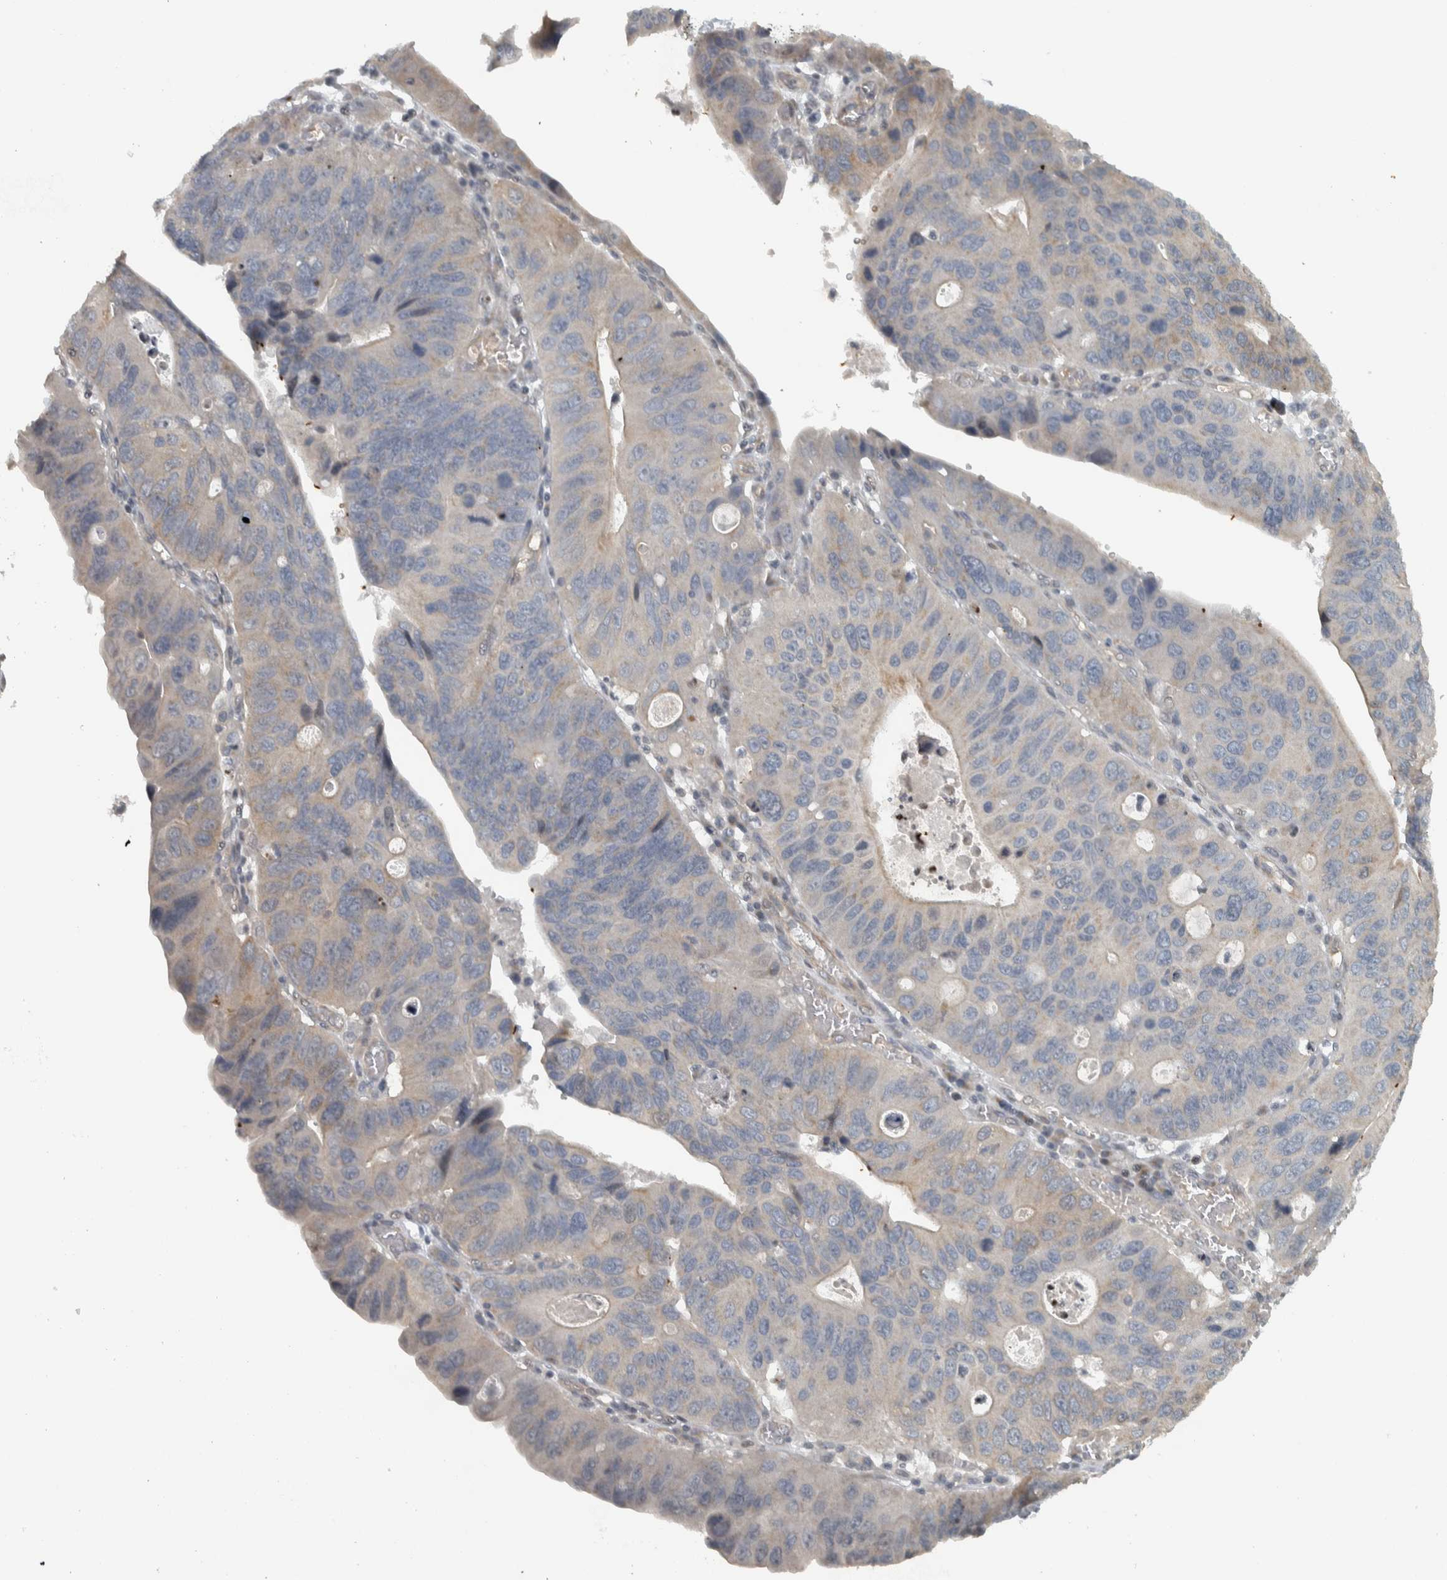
{"staining": {"intensity": "negative", "quantity": "none", "location": "none"}, "tissue": "stomach cancer", "cell_type": "Tumor cells", "image_type": "cancer", "snomed": [{"axis": "morphology", "description": "Adenocarcinoma, NOS"}, {"axis": "topography", "description": "Stomach"}], "caption": "The micrograph reveals no significant staining in tumor cells of adenocarcinoma (stomach). (DAB immunohistochemistry, high magnification).", "gene": "NAPG", "patient": {"sex": "male", "age": 59}}